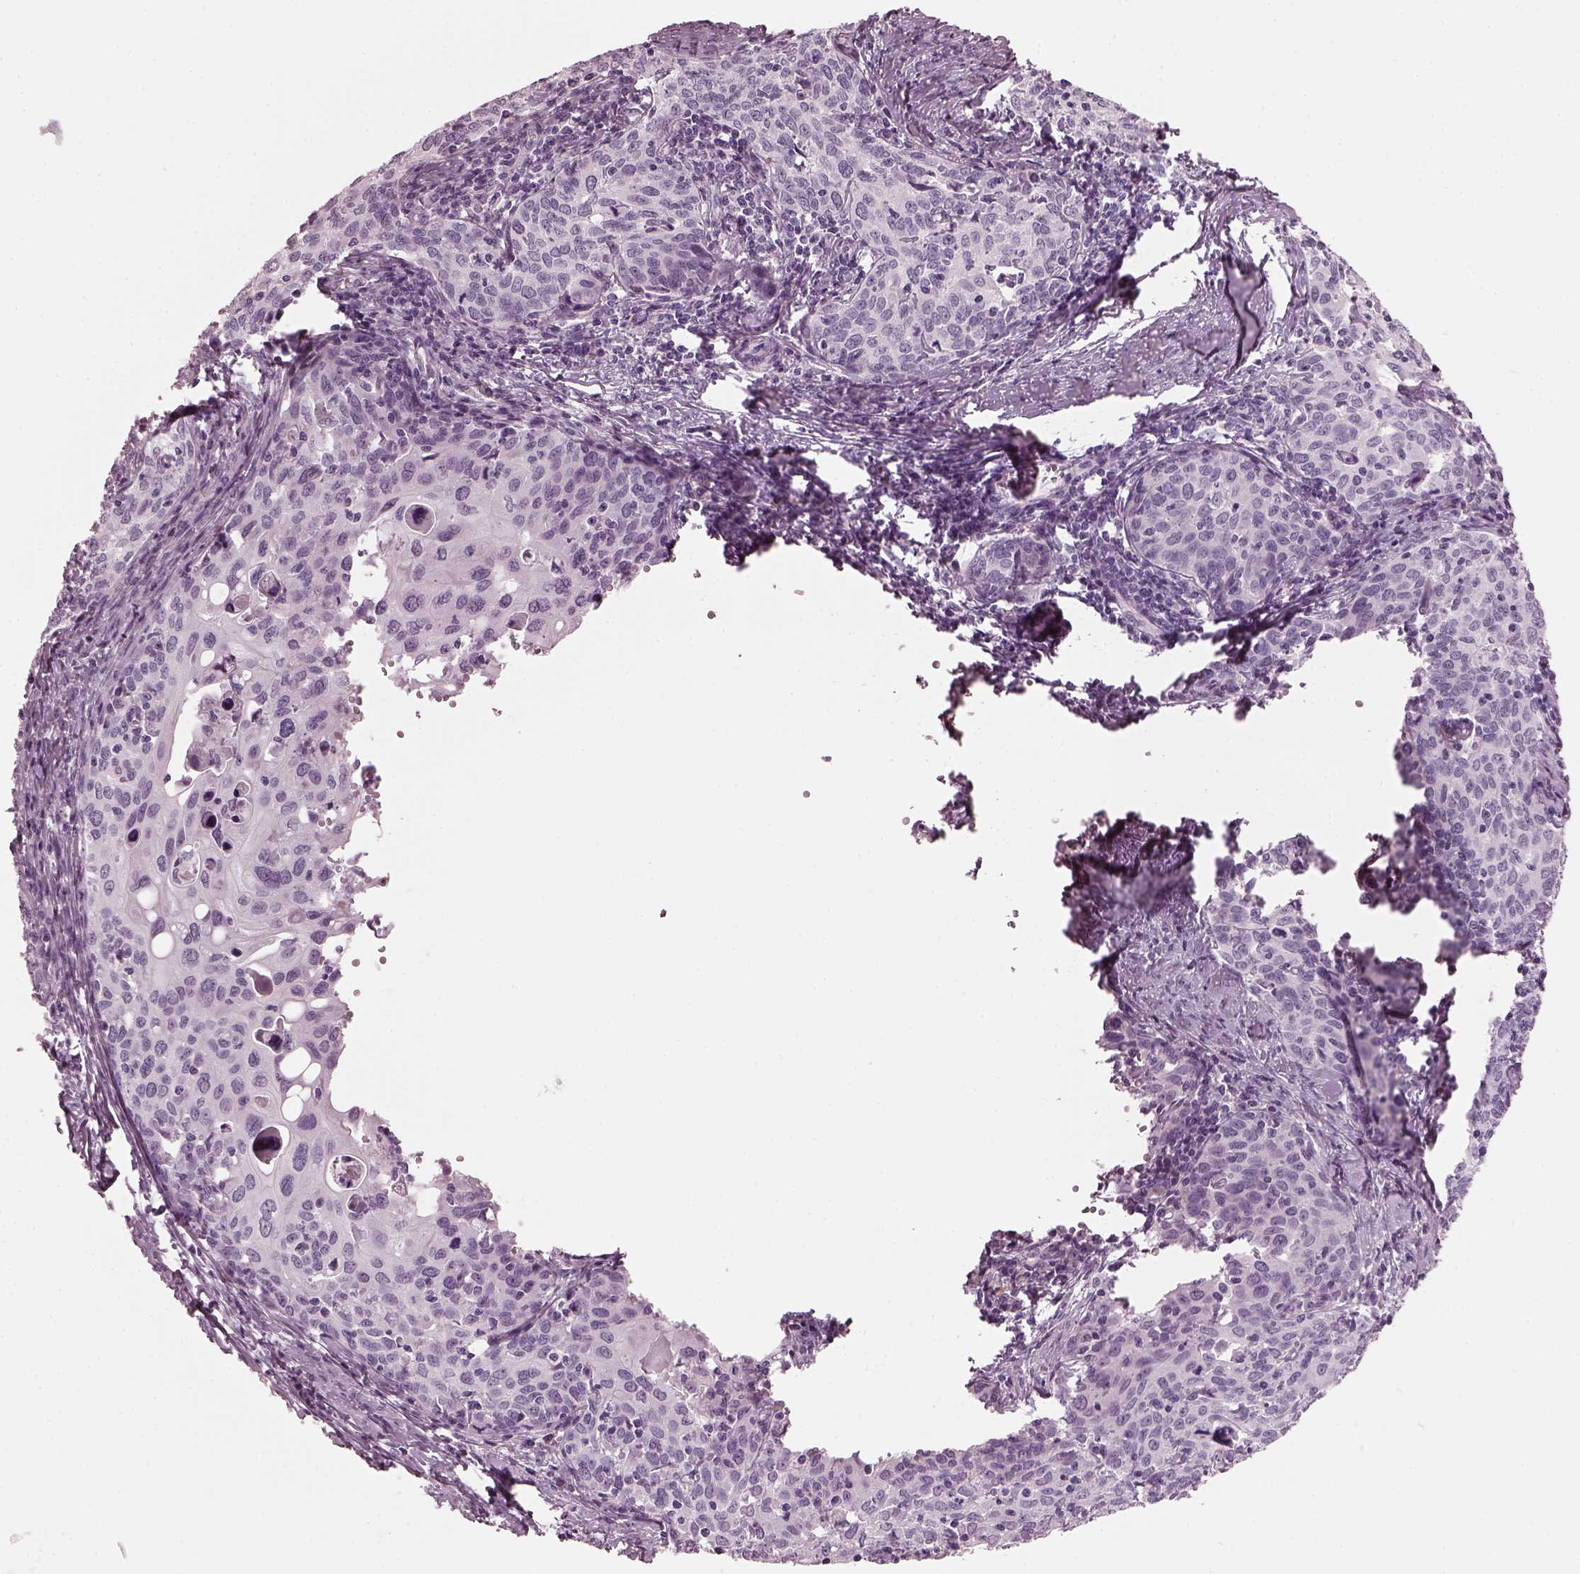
{"staining": {"intensity": "negative", "quantity": "none", "location": "none"}, "tissue": "cervical cancer", "cell_type": "Tumor cells", "image_type": "cancer", "snomed": [{"axis": "morphology", "description": "Squamous cell carcinoma, NOS"}, {"axis": "topography", "description": "Cervix"}], "caption": "A high-resolution histopathology image shows immunohistochemistry staining of squamous cell carcinoma (cervical), which displays no significant positivity in tumor cells.", "gene": "HYDIN", "patient": {"sex": "female", "age": 62}}